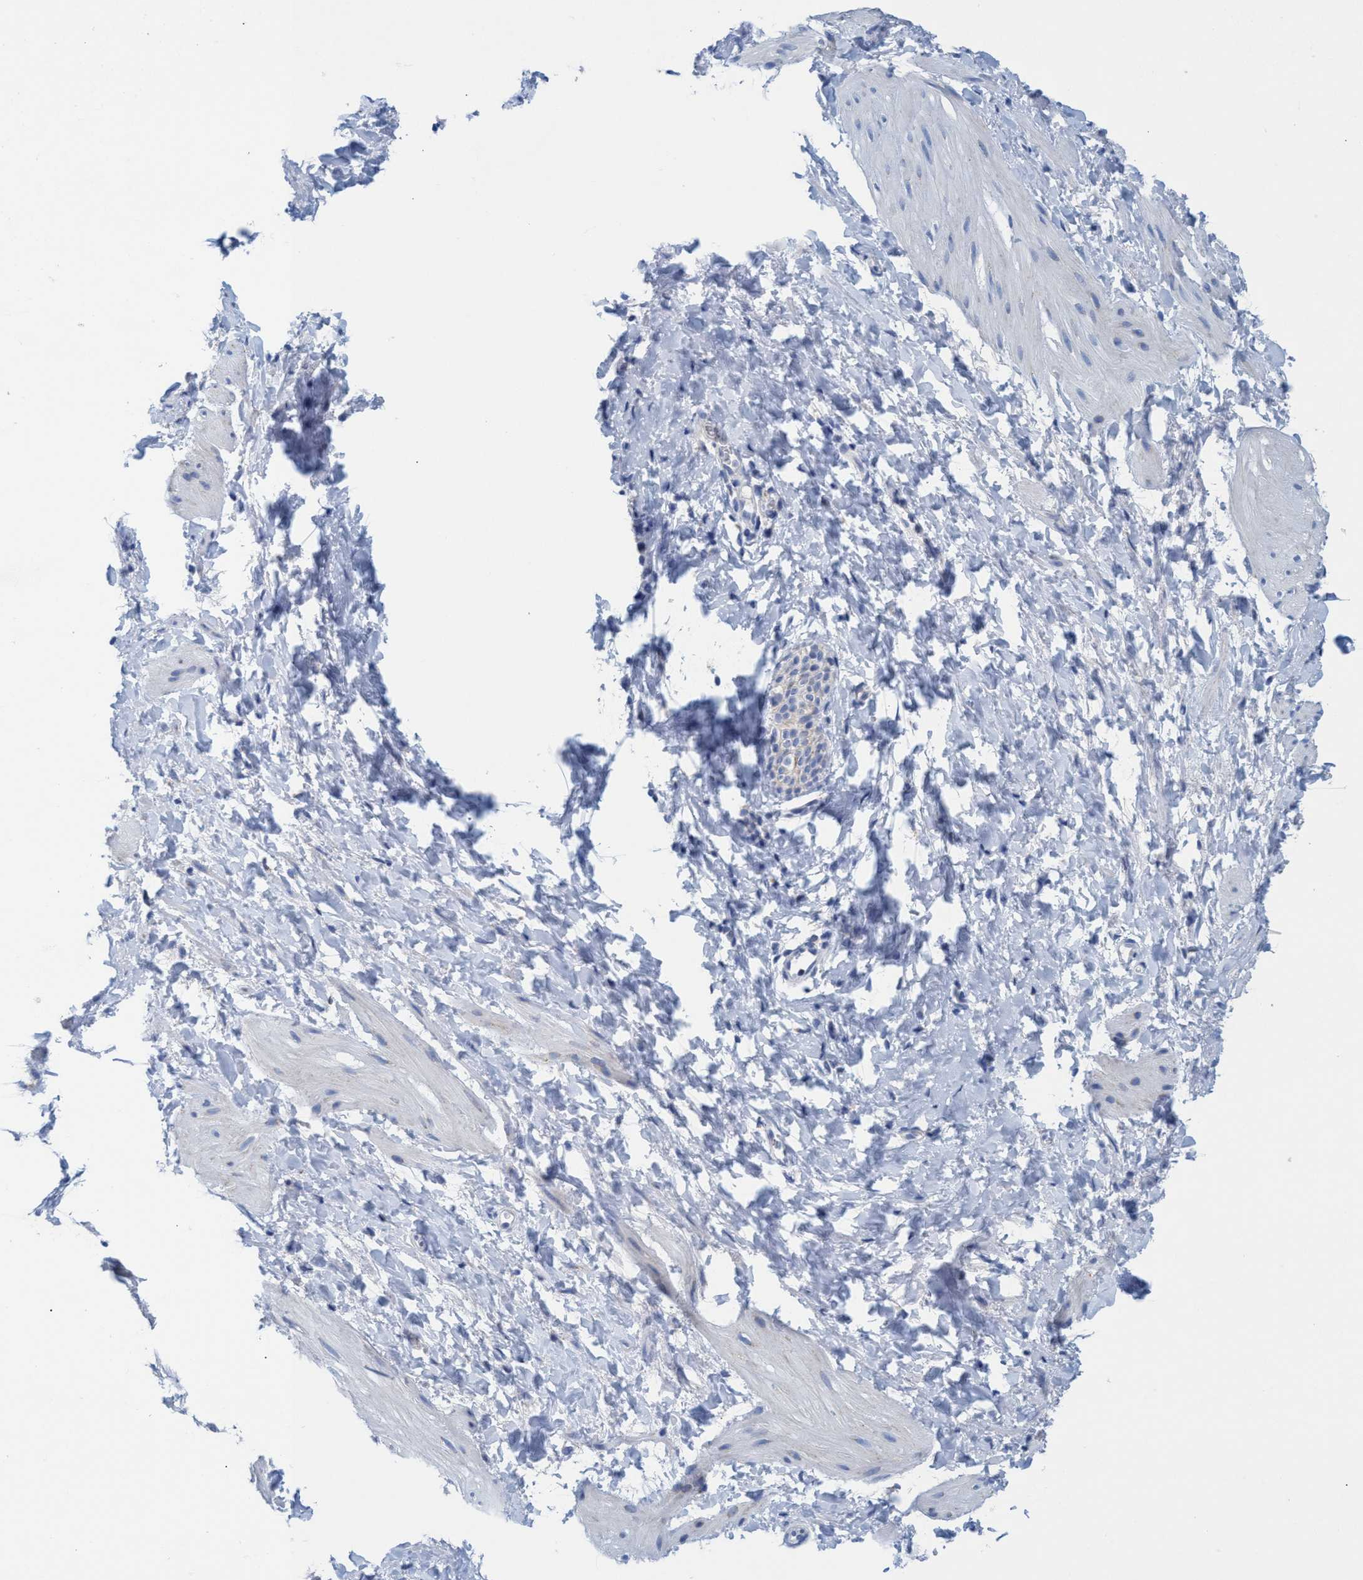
{"staining": {"intensity": "negative", "quantity": "none", "location": "none"}, "tissue": "smooth muscle", "cell_type": "Smooth muscle cells", "image_type": "normal", "snomed": [{"axis": "morphology", "description": "Normal tissue, NOS"}, {"axis": "topography", "description": "Smooth muscle"}], "caption": "Immunohistochemical staining of normal human smooth muscle shows no significant staining in smooth muscle cells. (DAB (3,3'-diaminobenzidine) immunohistochemistry (IHC) visualized using brightfield microscopy, high magnification).", "gene": "GGA3", "patient": {"sex": "male", "age": 16}}